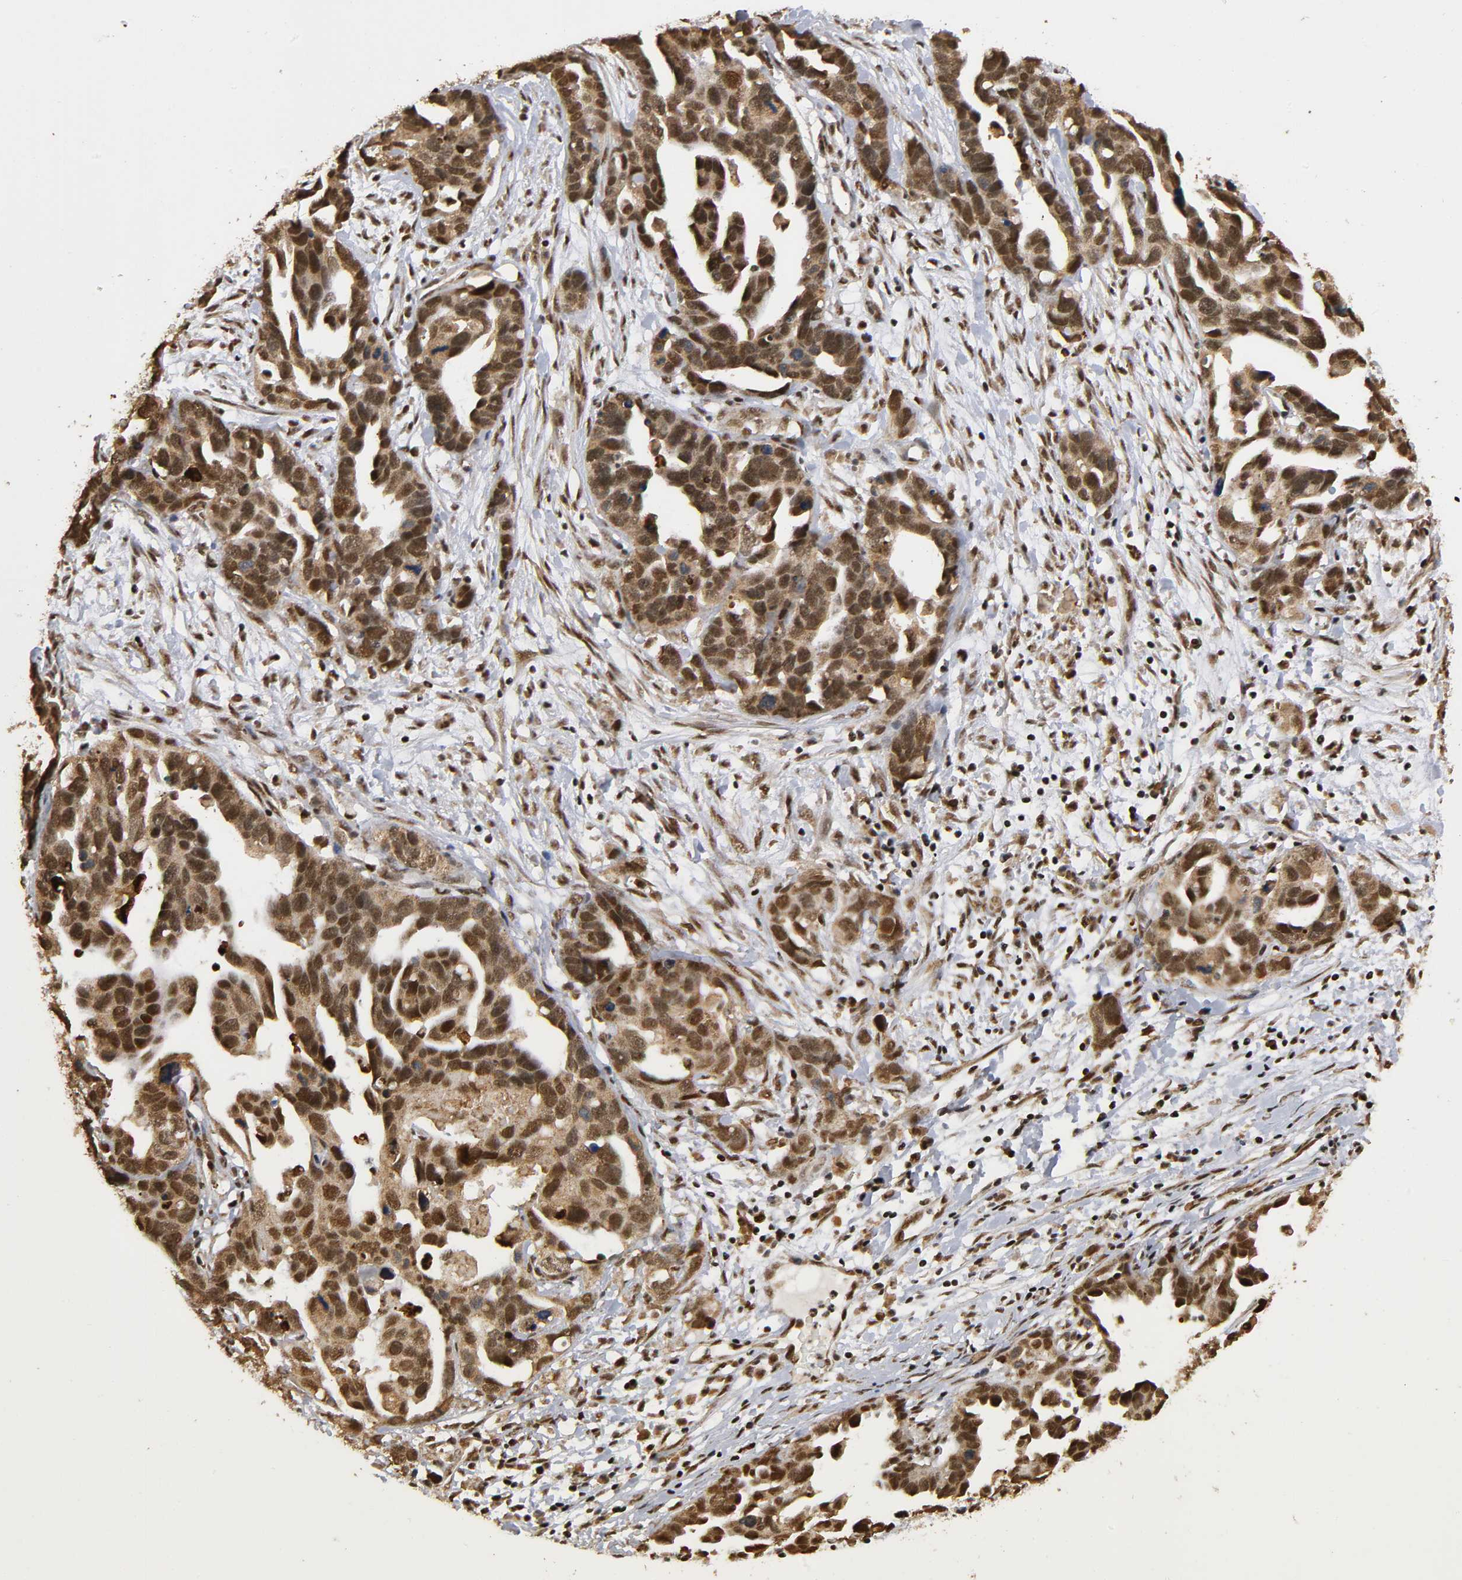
{"staining": {"intensity": "strong", "quantity": ">75%", "location": "cytoplasmic/membranous,nuclear"}, "tissue": "ovarian cancer", "cell_type": "Tumor cells", "image_type": "cancer", "snomed": [{"axis": "morphology", "description": "Cystadenocarcinoma, serous, NOS"}, {"axis": "topography", "description": "Ovary"}], "caption": "Protein staining shows strong cytoplasmic/membranous and nuclear staining in about >75% of tumor cells in ovarian serous cystadenocarcinoma. The protein of interest is shown in brown color, while the nuclei are stained blue.", "gene": "RNF122", "patient": {"sex": "female", "age": 54}}